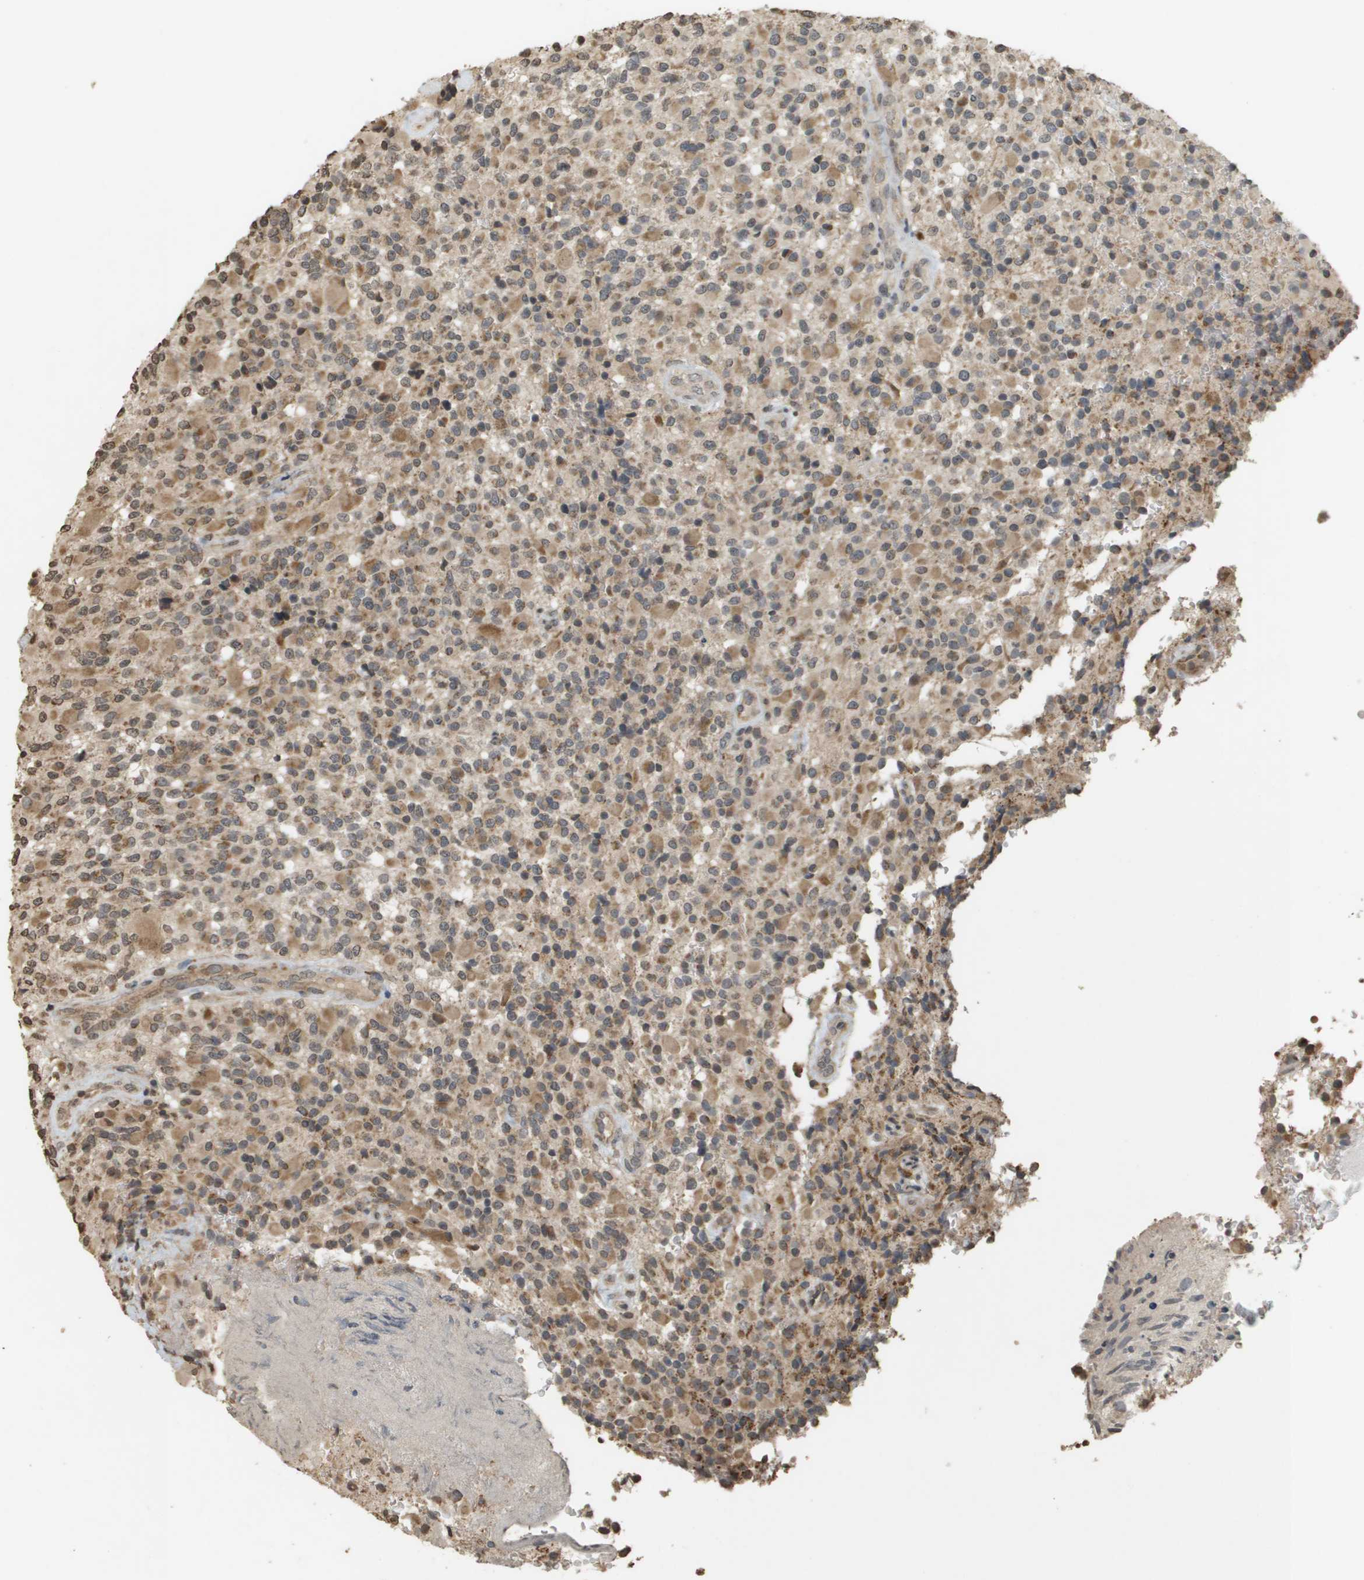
{"staining": {"intensity": "moderate", "quantity": ">75%", "location": "cytoplasmic/membranous"}, "tissue": "glioma", "cell_type": "Tumor cells", "image_type": "cancer", "snomed": [{"axis": "morphology", "description": "Glioma, malignant, High grade"}, {"axis": "topography", "description": "Brain"}], "caption": "Protein staining shows moderate cytoplasmic/membranous staining in approximately >75% of tumor cells in high-grade glioma (malignant).", "gene": "RAB21", "patient": {"sex": "male", "age": 71}}